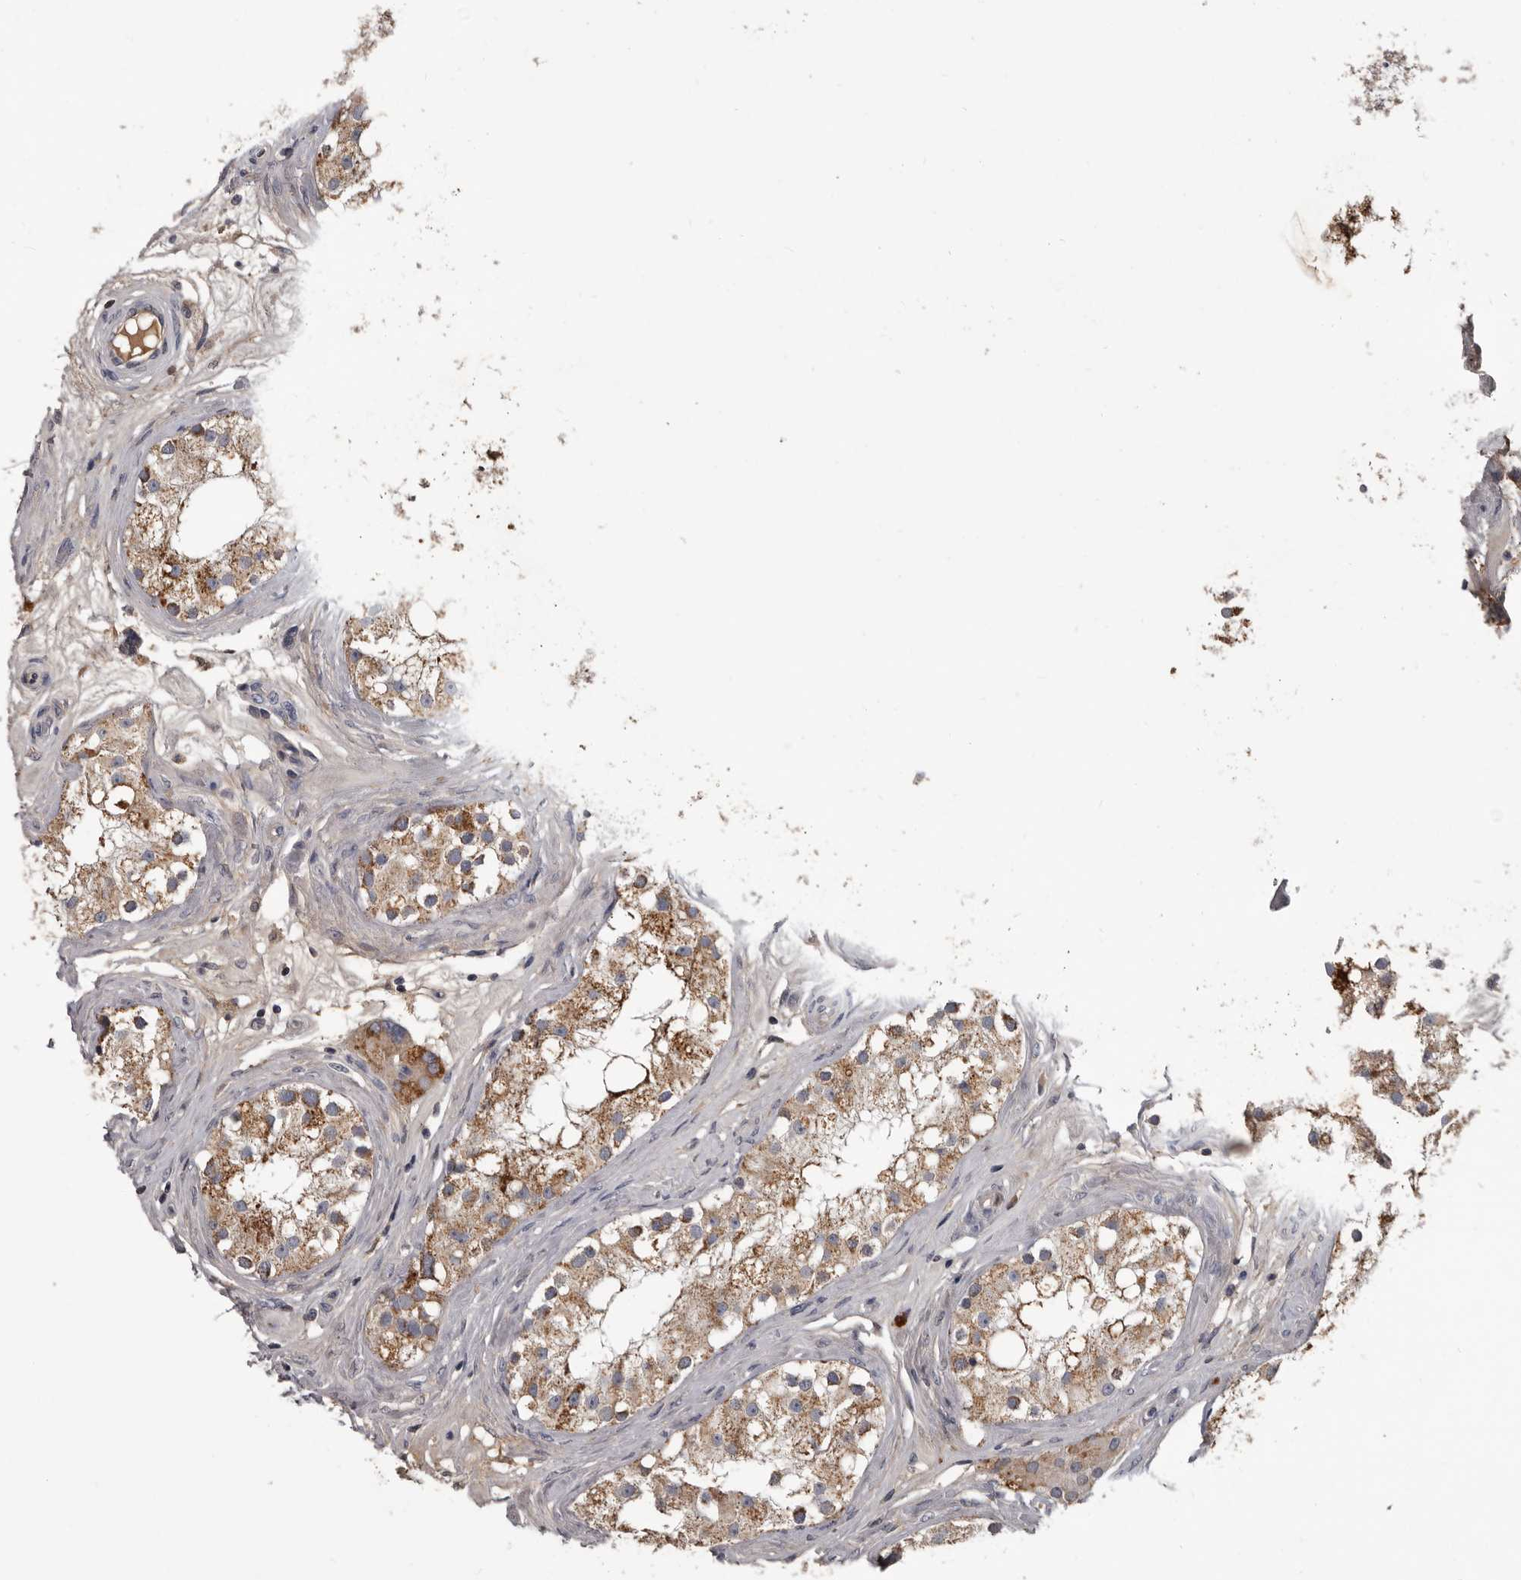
{"staining": {"intensity": "moderate", "quantity": "<25%", "location": "cytoplasmic/membranous"}, "tissue": "testis", "cell_type": "Cells in seminiferous ducts", "image_type": "normal", "snomed": [{"axis": "morphology", "description": "Normal tissue, NOS"}, {"axis": "topography", "description": "Testis"}], "caption": "DAB (3,3'-diaminobenzidine) immunohistochemical staining of normal human testis demonstrates moderate cytoplasmic/membranous protein expression in about <25% of cells in seminiferous ducts.", "gene": "ALDH5A1", "patient": {"sex": "male", "age": 84}}